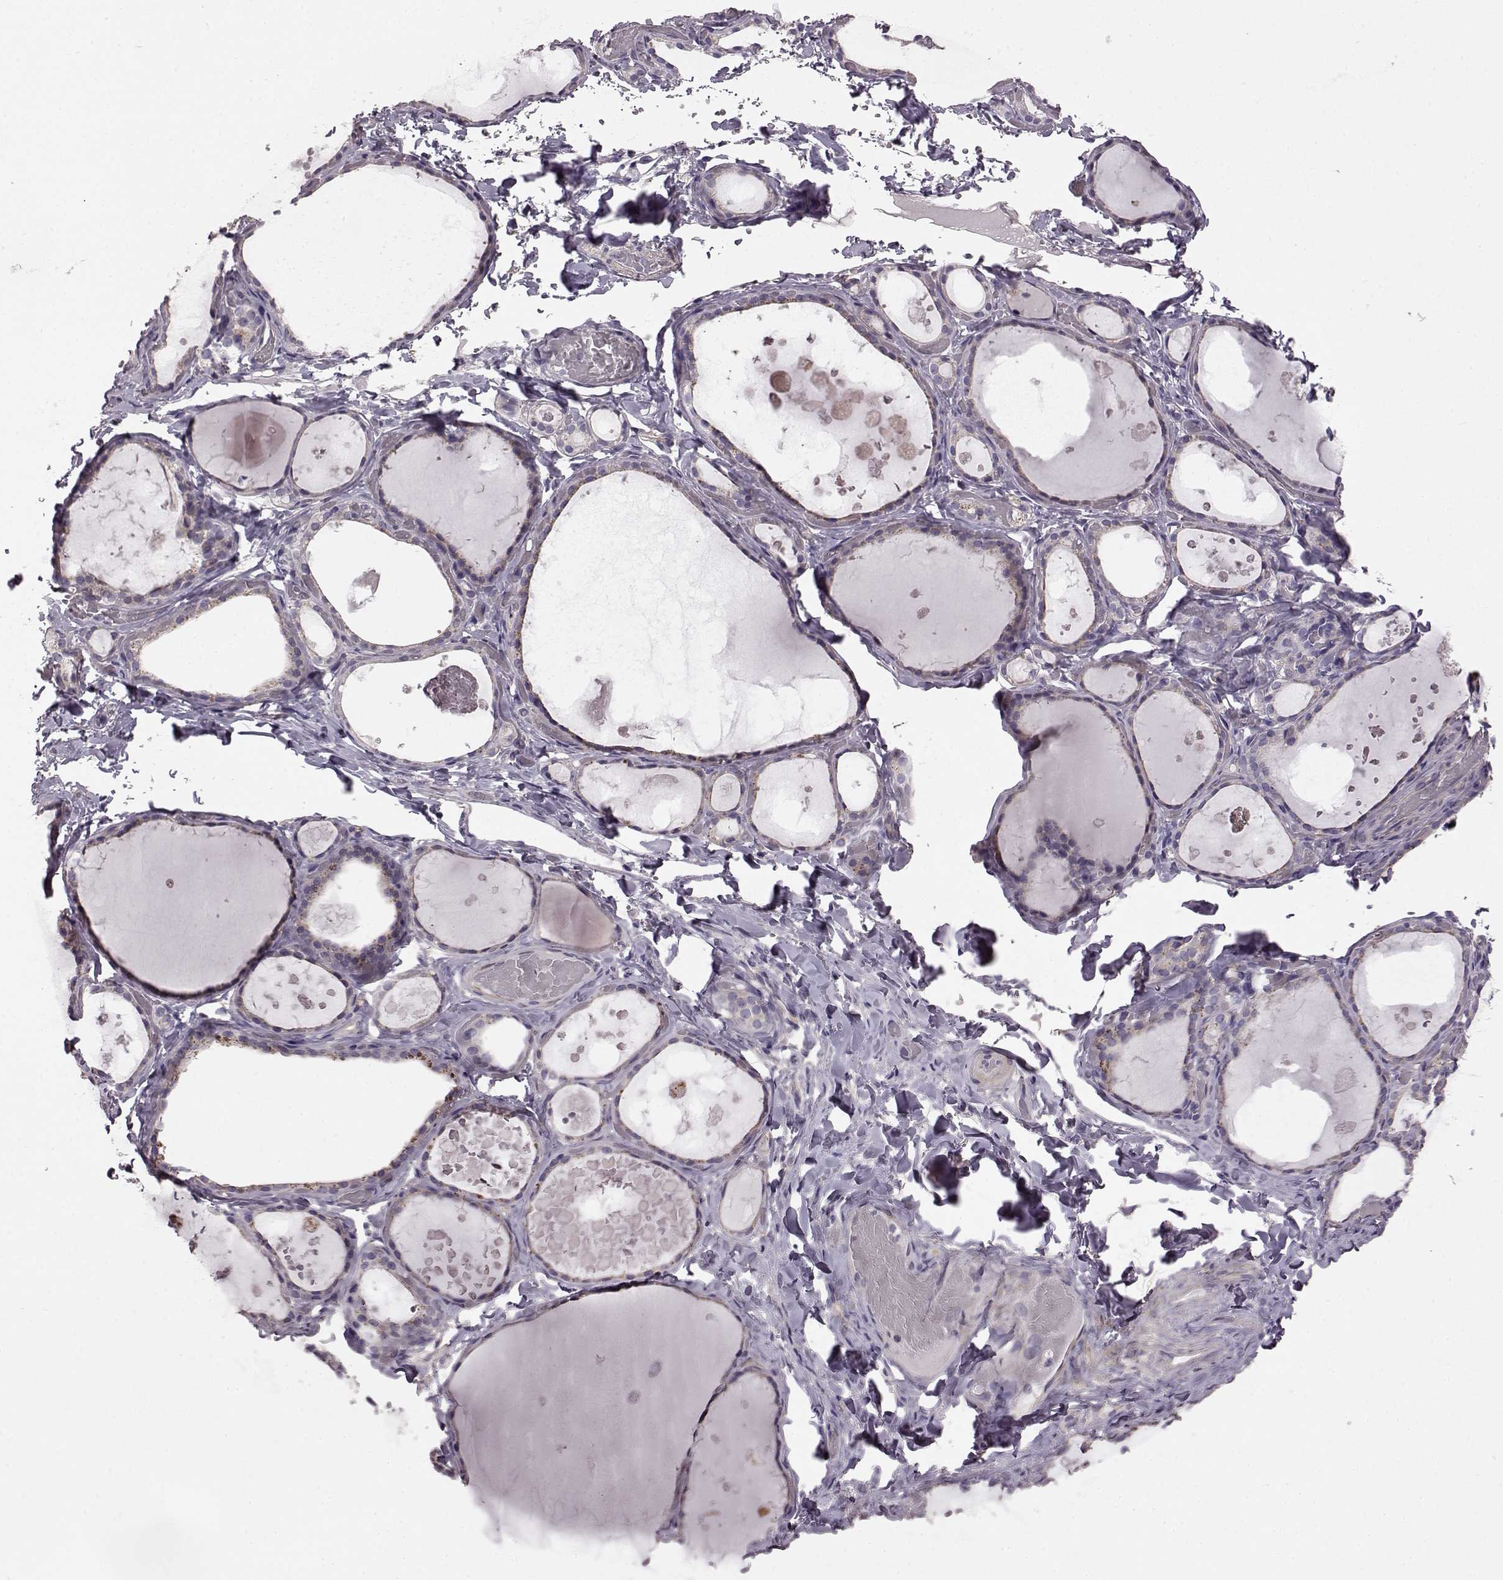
{"staining": {"intensity": "negative", "quantity": "none", "location": "none"}, "tissue": "thyroid gland", "cell_type": "Glandular cells", "image_type": "normal", "snomed": [{"axis": "morphology", "description": "Normal tissue, NOS"}, {"axis": "topography", "description": "Thyroid gland"}], "caption": "Micrograph shows no protein positivity in glandular cells of benign thyroid gland. Brightfield microscopy of immunohistochemistry (IHC) stained with DAB (brown) and hematoxylin (blue), captured at high magnification.", "gene": "GRK1", "patient": {"sex": "female", "age": 56}}